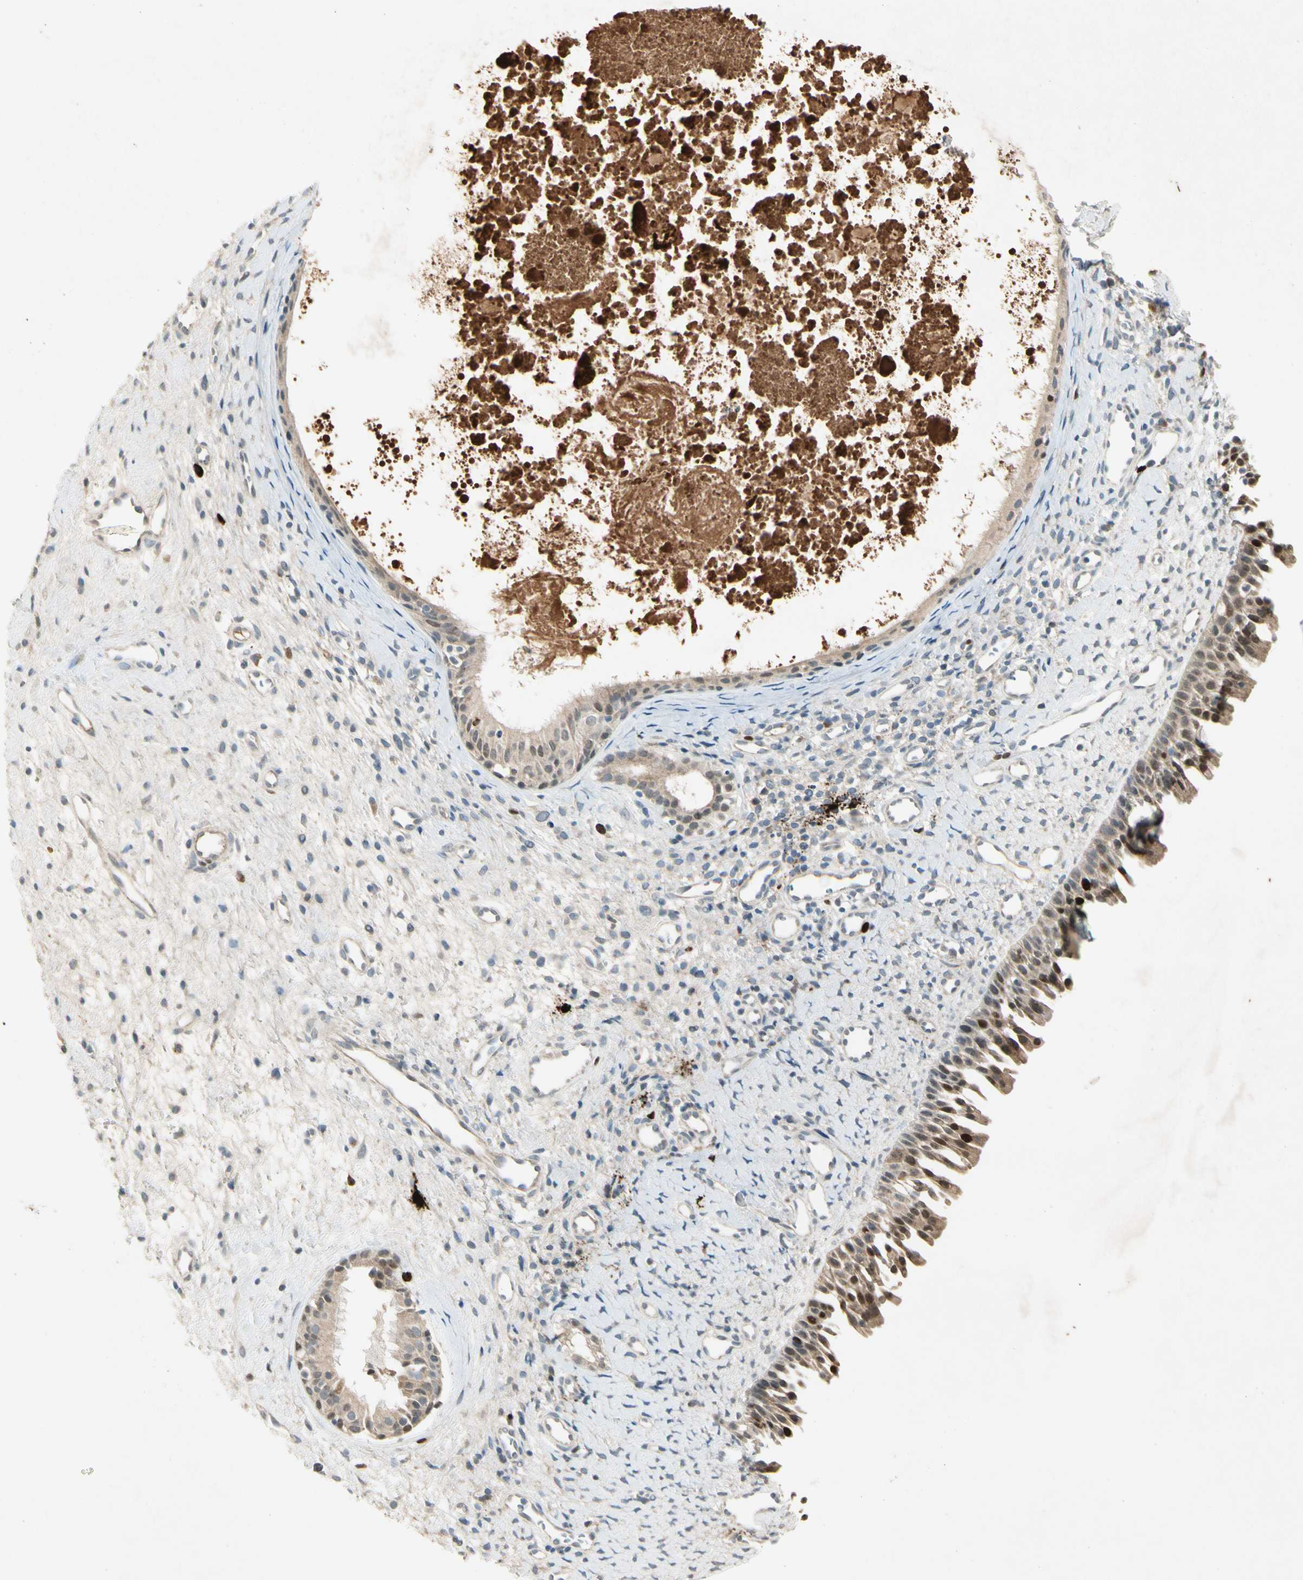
{"staining": {"intensity": "strong", "quantity": "<25%", "location": "nuclear"}, "tissue": "nasopharynx", "cell_type": "Respiratory epithelial cells", "image_type": "normal", "snomed": [{"axis": "morphology", "description": "Normal tissue, NOS"}, {"axis": "topography", "description": "Nasopharynx"}], "caption": "High-power microscopy captured an immunohistochemistry (IHC) histopathology image of benign nasopharynx, revealing strong nuclear staining in about <25% of respiratory epithelial cells.", "gene": "PITX1", "patient": {"sex": "male", "age": 22}}